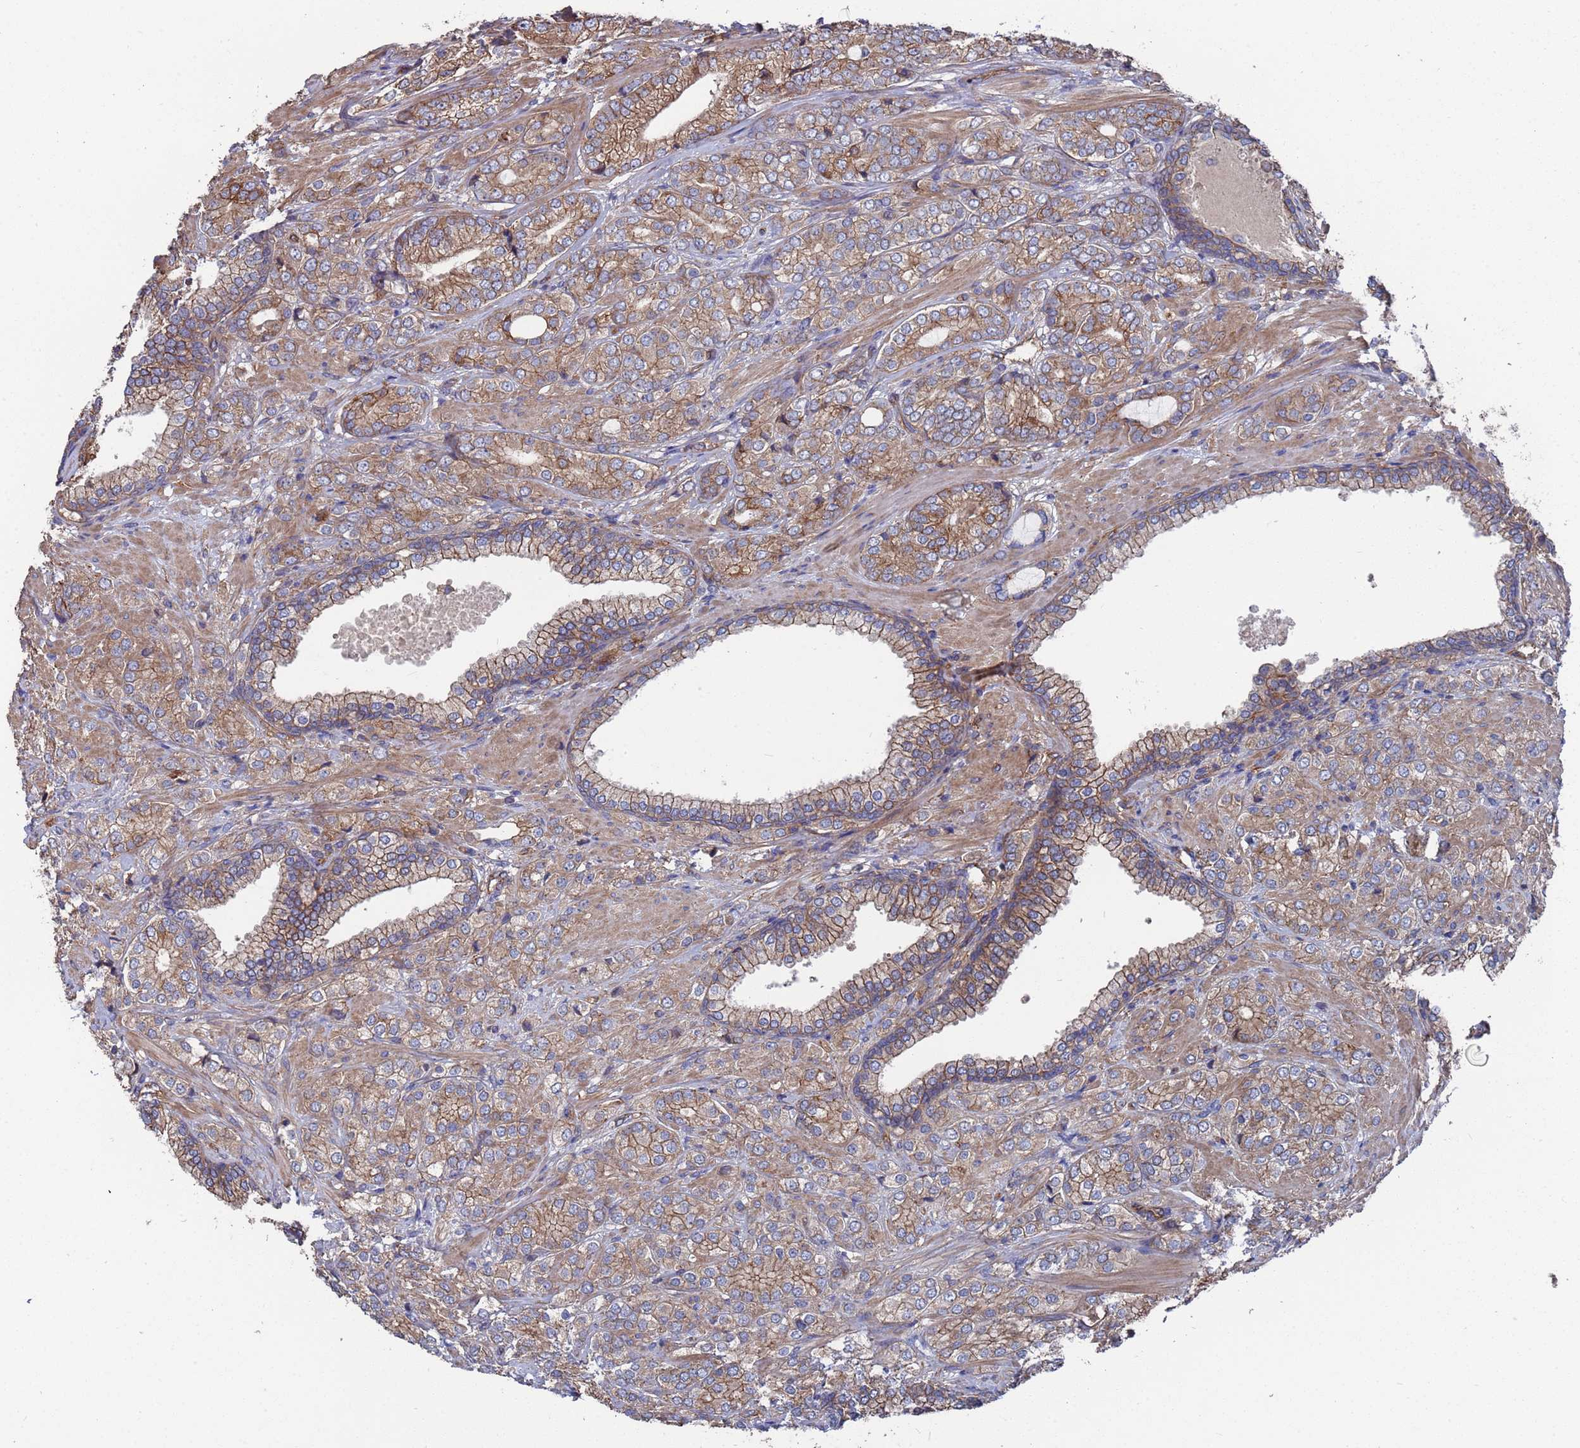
{"staining": {"intensity": "moderate", "quantity": ">75%", "location": "cytoplasmic/membranous"}, "tissue": "prostate cancer", "cell_type": "Tumor cells", "image_type": "cancer", "snomed": [{"axis": "morphology", "description": "Adenocarcinoma, High grade"}, {"axis": "topography", "description": "Prostate"}], "caption": "Prostate high-grade adenocarcinoma tissue shows moderate cytoplasmic/membranous expression in approximately >75% of tumor cells, visualized by immunohistochemistry.", "gene": "NDUFAF6", "patient": {"sex": "male", "age": 60}}